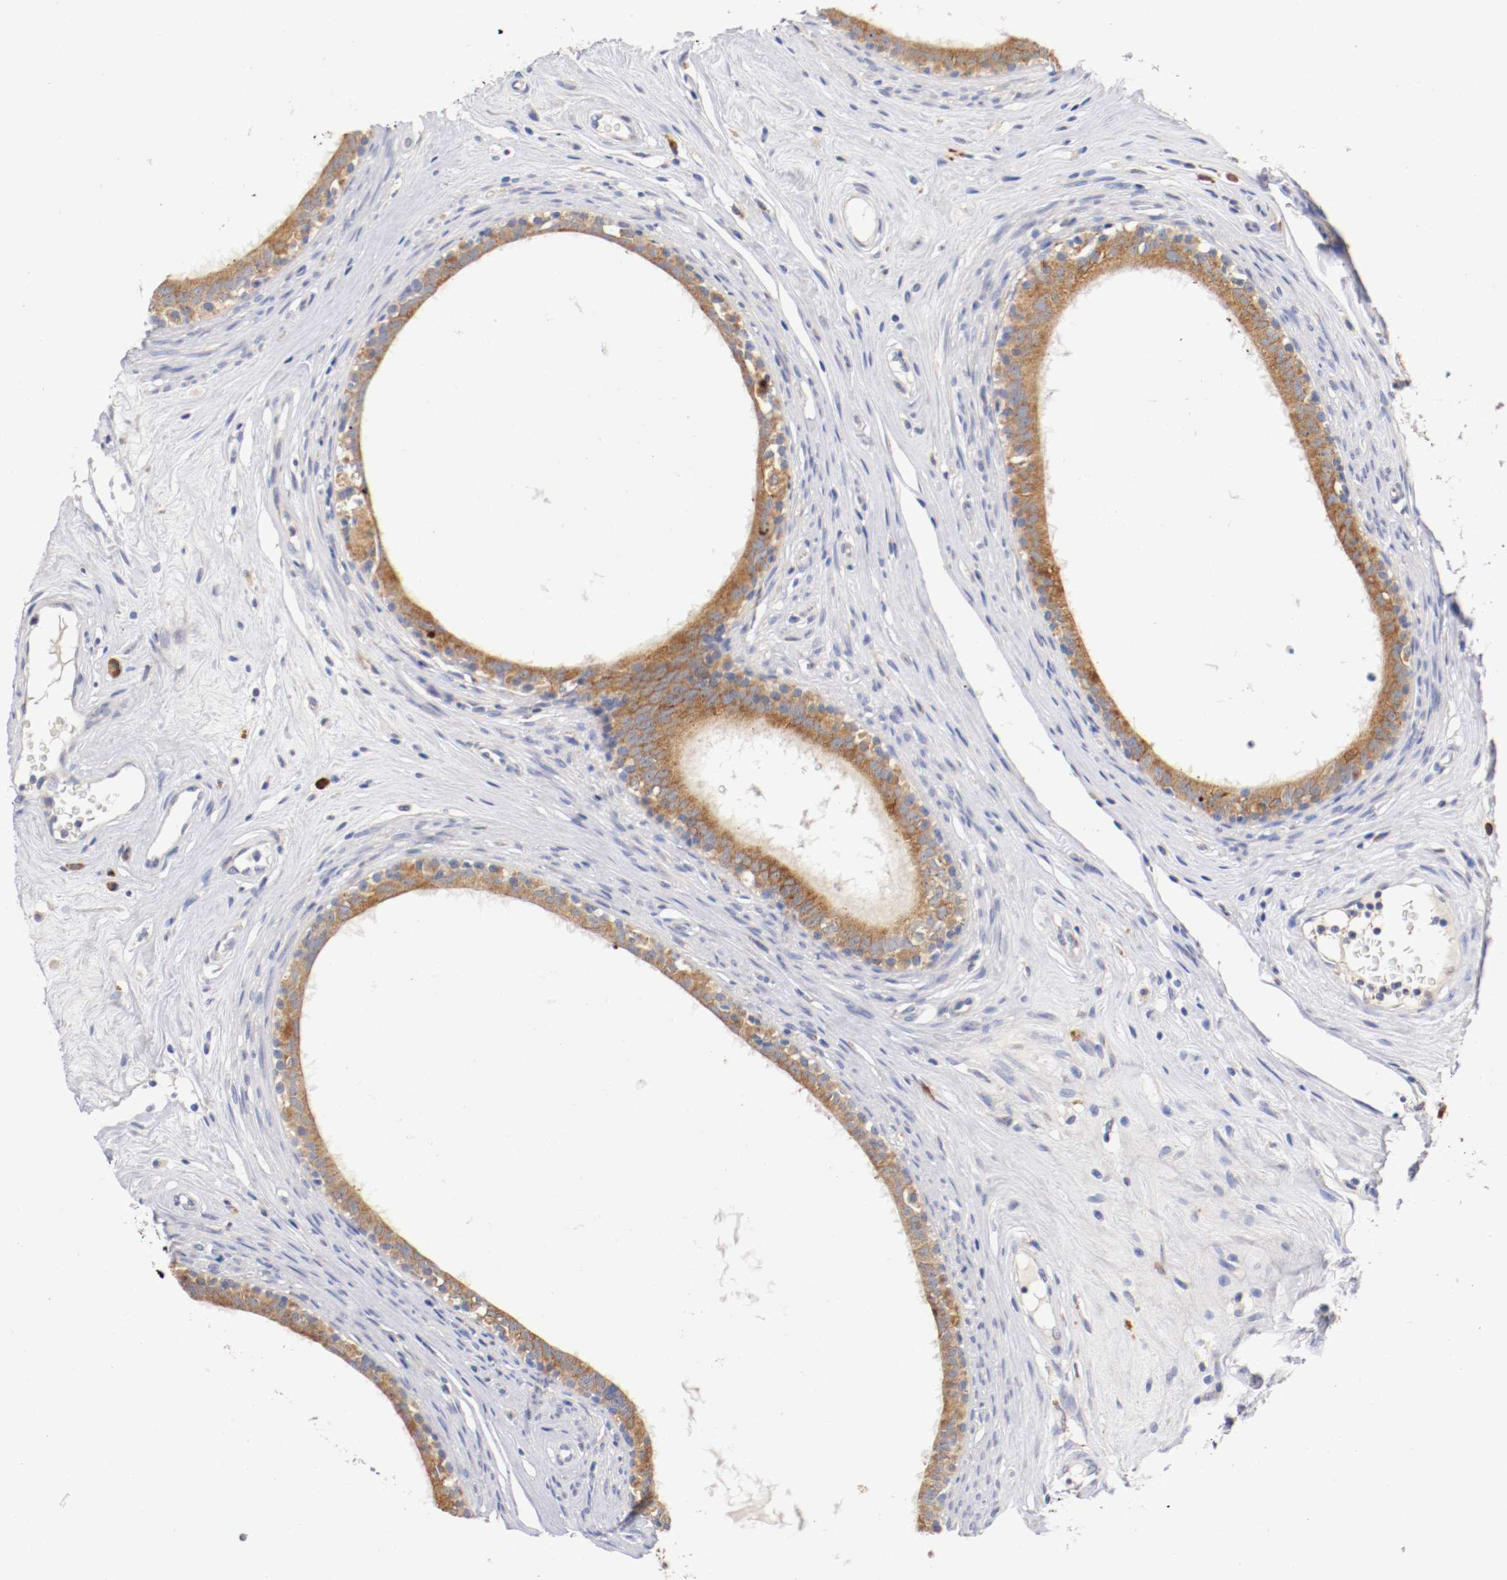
{"staining": {"intensity": "strong", "quantity": ">75%", "location": "cytoplasmic/membranous"}, "tissue": "epididymis", "cell_type": "Glandular cells", "image_type": "normal", "snomed": [{"axis": "morphology", "description": "Normal tissue, NOS"}, {"axis": "morphology", "description": "Inflammation, NOS"}, {"axis": "topography", "description": "Epididymis"}], "caption": "A photomicrograph of epididymis stained for a protein demonstrates strong cytoplasmic/membranous brown staining in glandular cells. Immunohistochemistry stains the protein in brown and the nuclei are stained blue.", "gene": "TRAF2", "patient": {"sex": "male", "age": 84}}